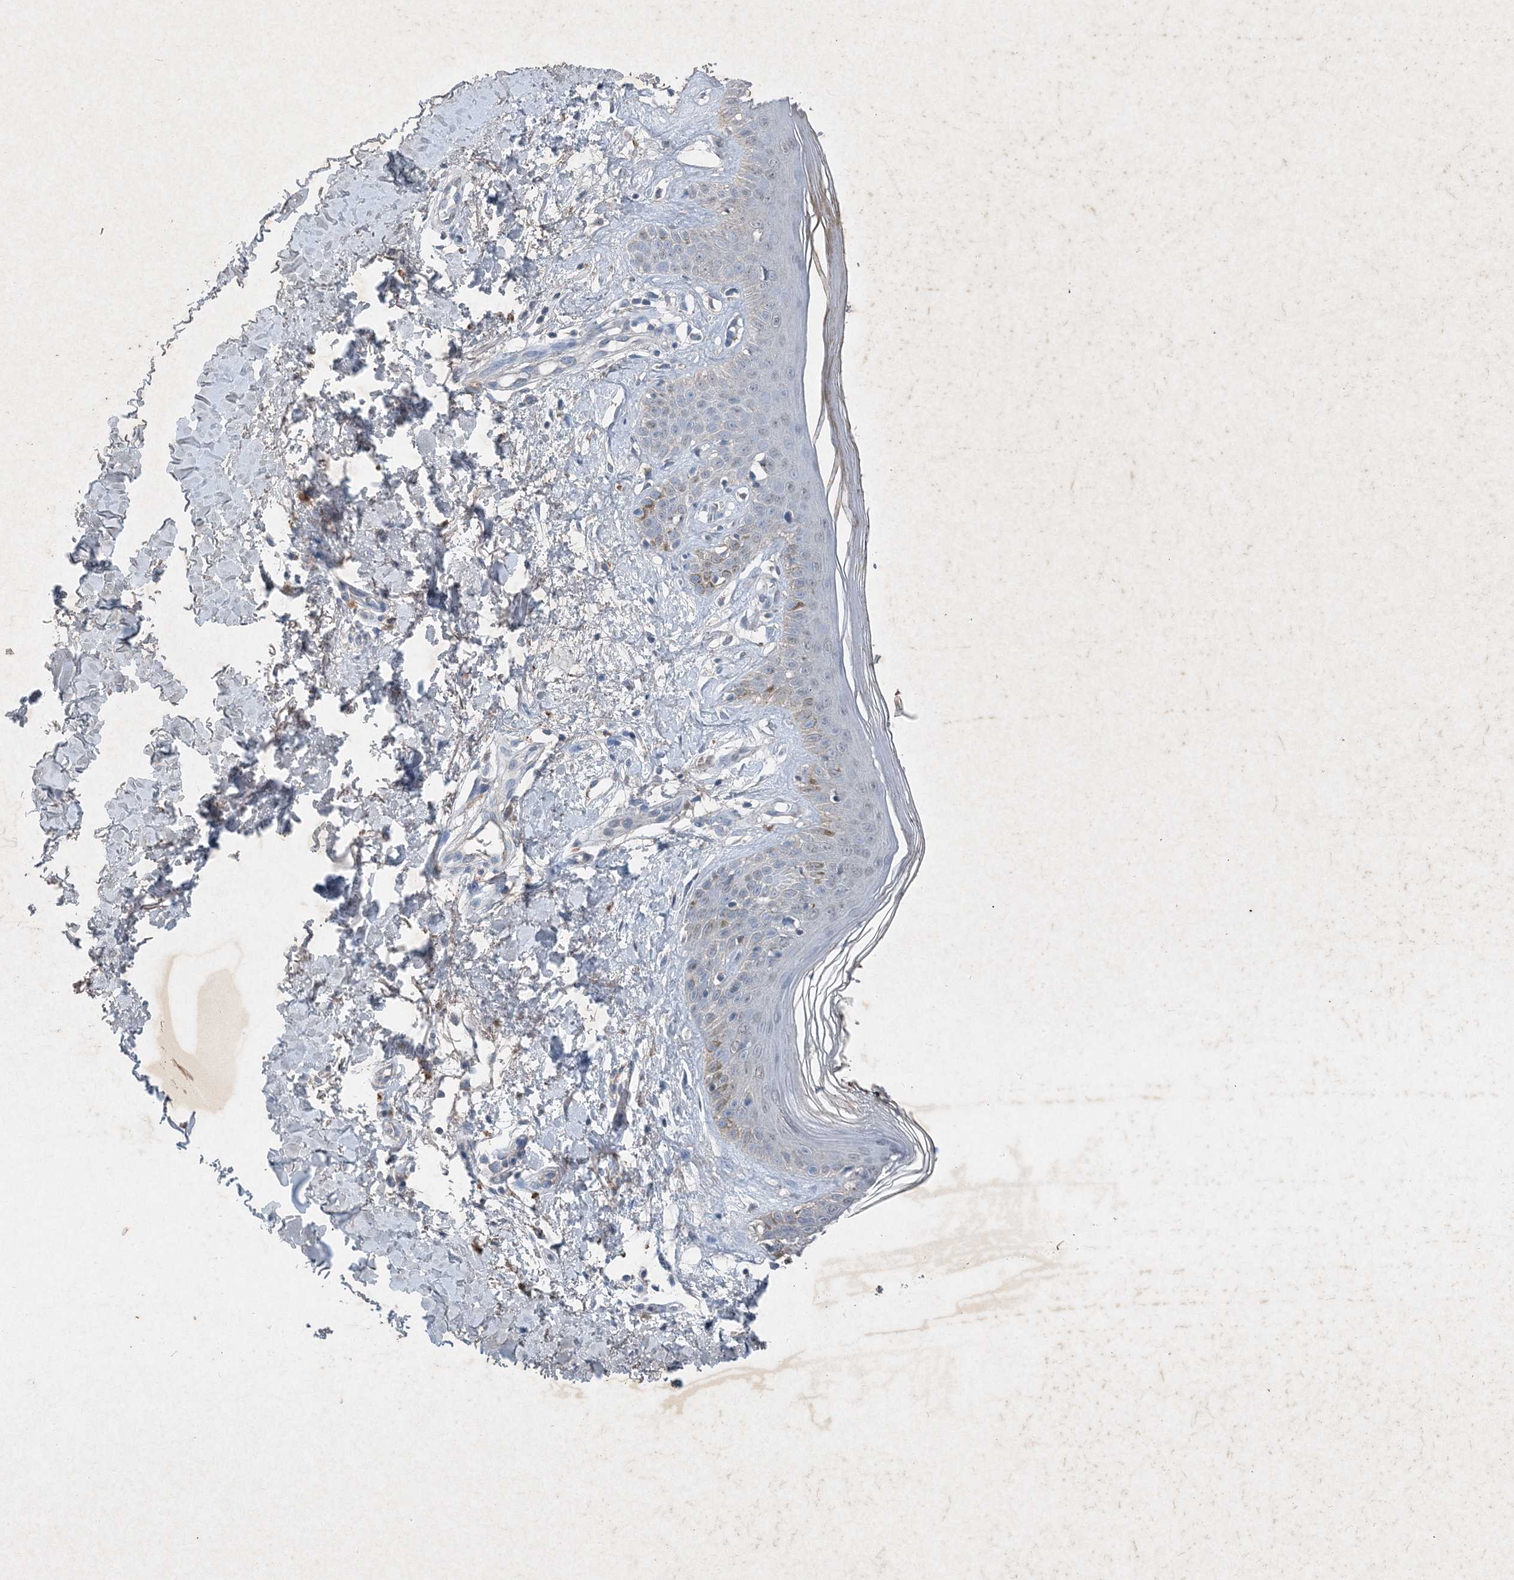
{"staining": {"intensity": "negative", "quantity": "none", "location": "none"}, "tissue": "skin", "cell_type": "Fibroblasts", "image_type": "normal", "snomed": [{"axis": "morphology", "description": "Normal tissue, NOS"}, {"axis": "topography", "description": "Skin"}], "caption": "Protein analysis of normal skin shows no significant staining in fibroblasts.", "gene": "FCN3", "patient": {"sex": "female", "age": 64}}